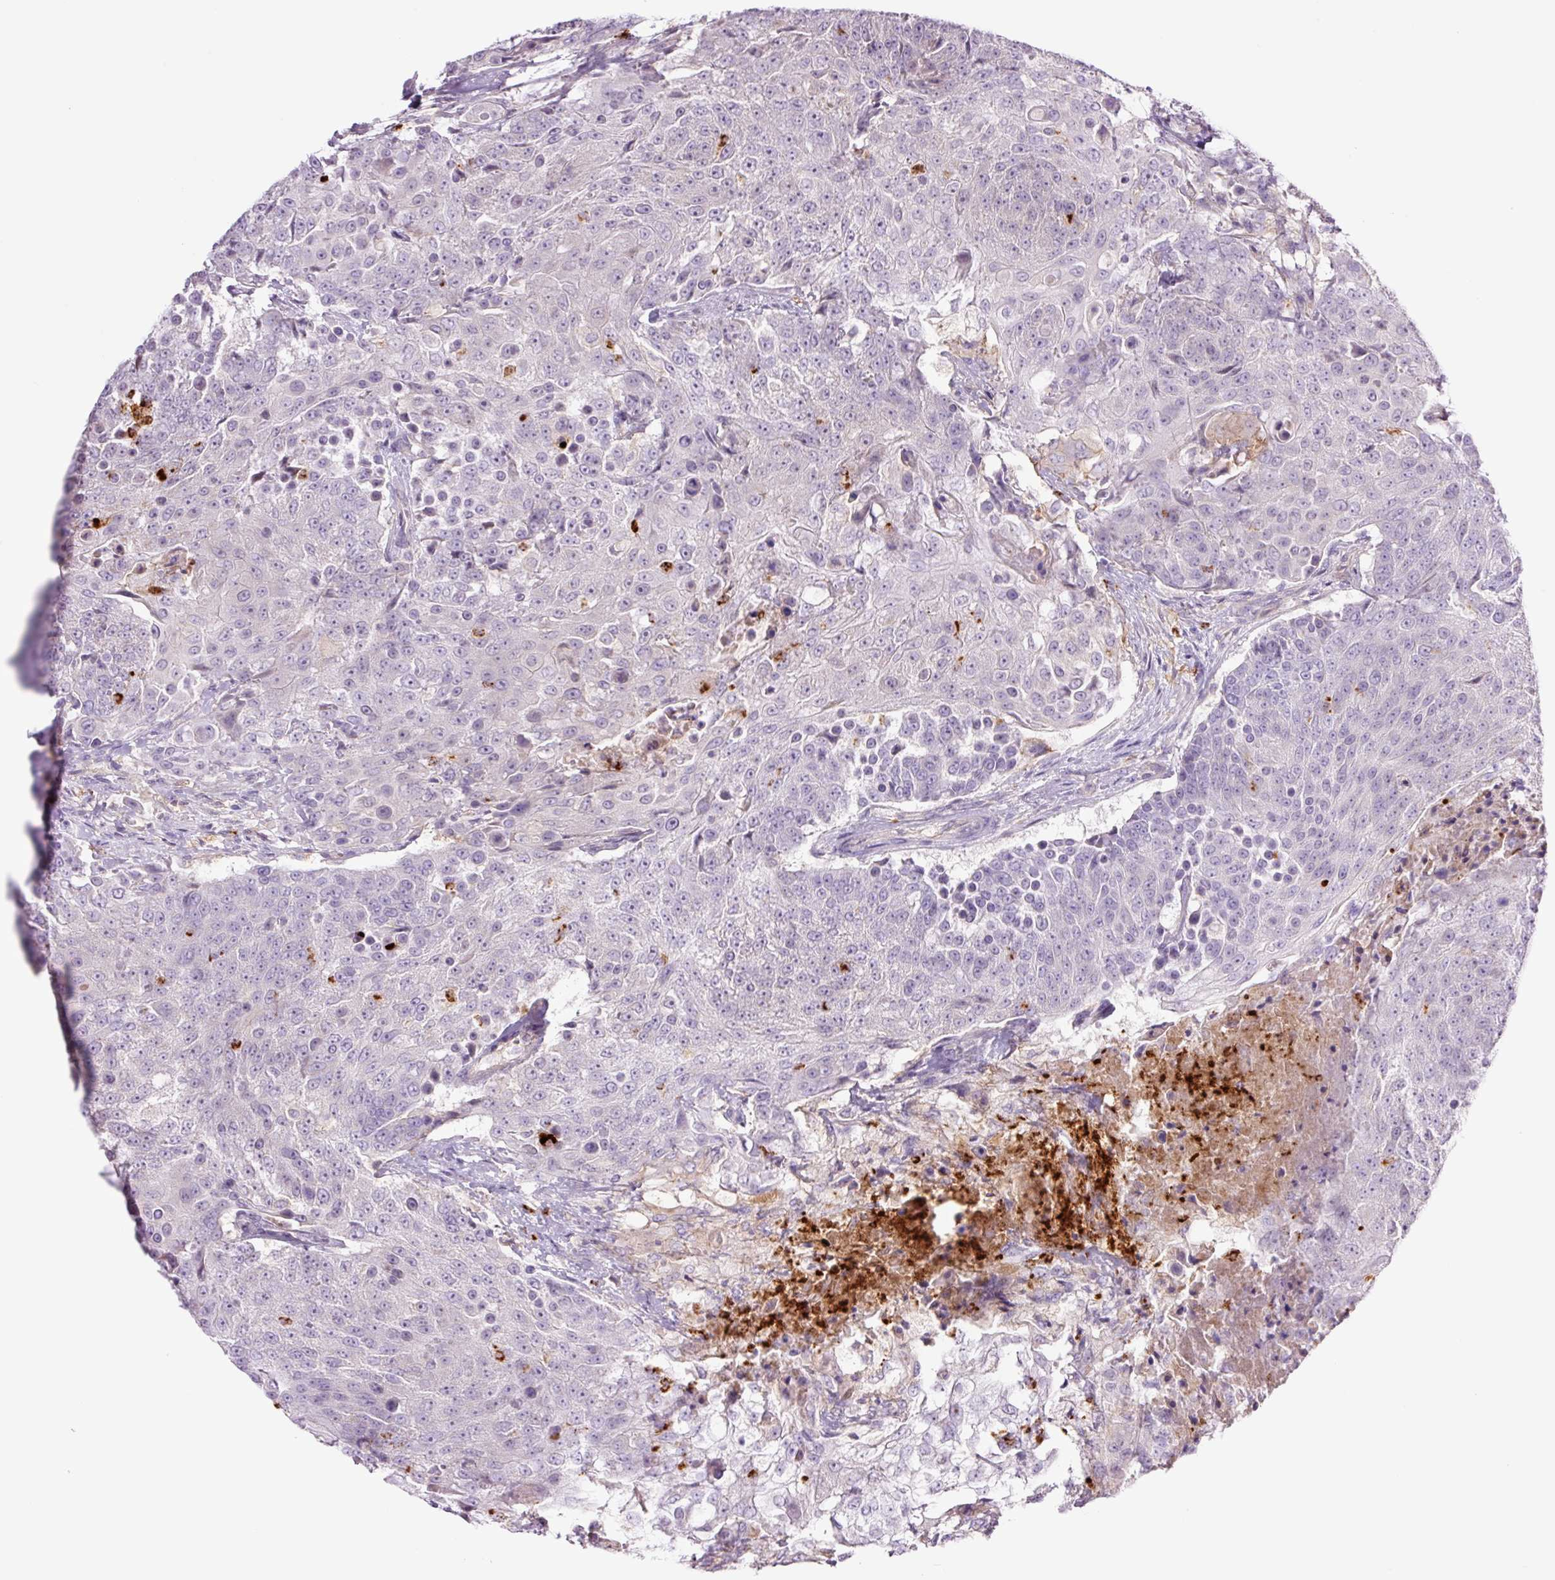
{"staining": {"intensity": "negative", "quantity": "none", "location": "none"}, "tissue": "urothelial cancer", "cell_type": "Tumor cells", "image_type": "cancer", "snomed": [{"axis": "morphology", "description": "Urothelial carcinoma, High grade"}, {"axis": "topography", "description": "Urinary bladder"}], "caption": "DAB (3,3'-diaminobenzidine) immunohistochemical staining of urothelial cancer reveals no significant positivity in tumor cells.", "gene": "SH2D6", "patient": {"sex": "female", "age": 63}}